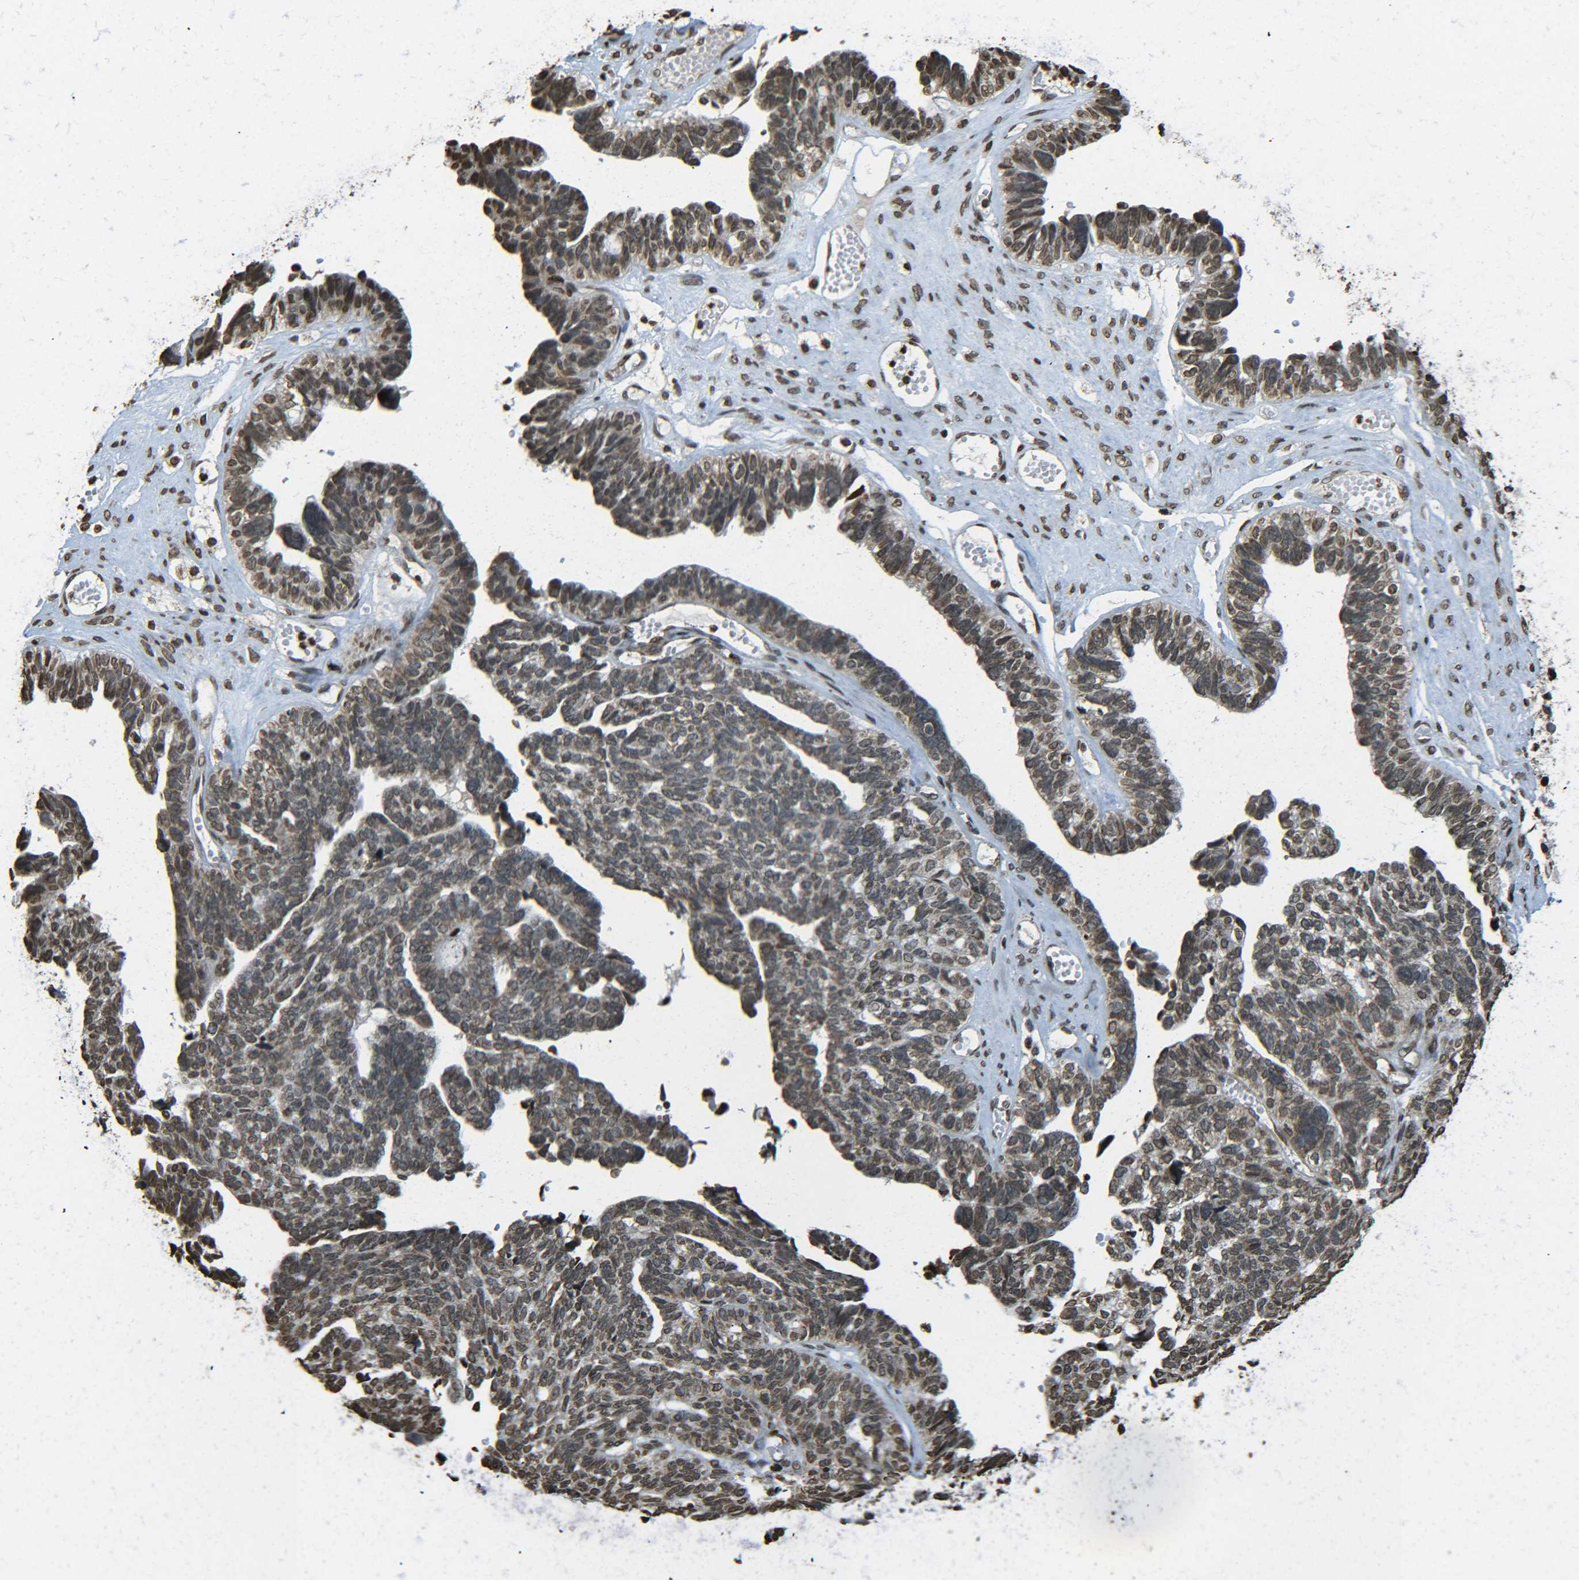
{"staining": {"intensity": "moderate", "quantity": ">75%", "location": "cytoplasmic/membranous,nuclear"}, "tissue": "ovarian cancer", "cell_type": "Tumor cells", "image_type": "cancer", "snomed": [{"axis": "morphology", "description": "Cystadenocarcinoma, serous, NOS"}, {"axis": "topography", "description": "Ovary"}], "caption": "An IHC micrograph of tumor tissue is shown. Protein staining in brown shows moderate cytoplasmic/membranous and nuclear positivity in ovarian serous cystadenocarcinoma within tumor cells. (IHC, brightfield microscopy, high magnification).", "gene": "NEUROG2", "patient": {"sex": "female", "age": 79}}